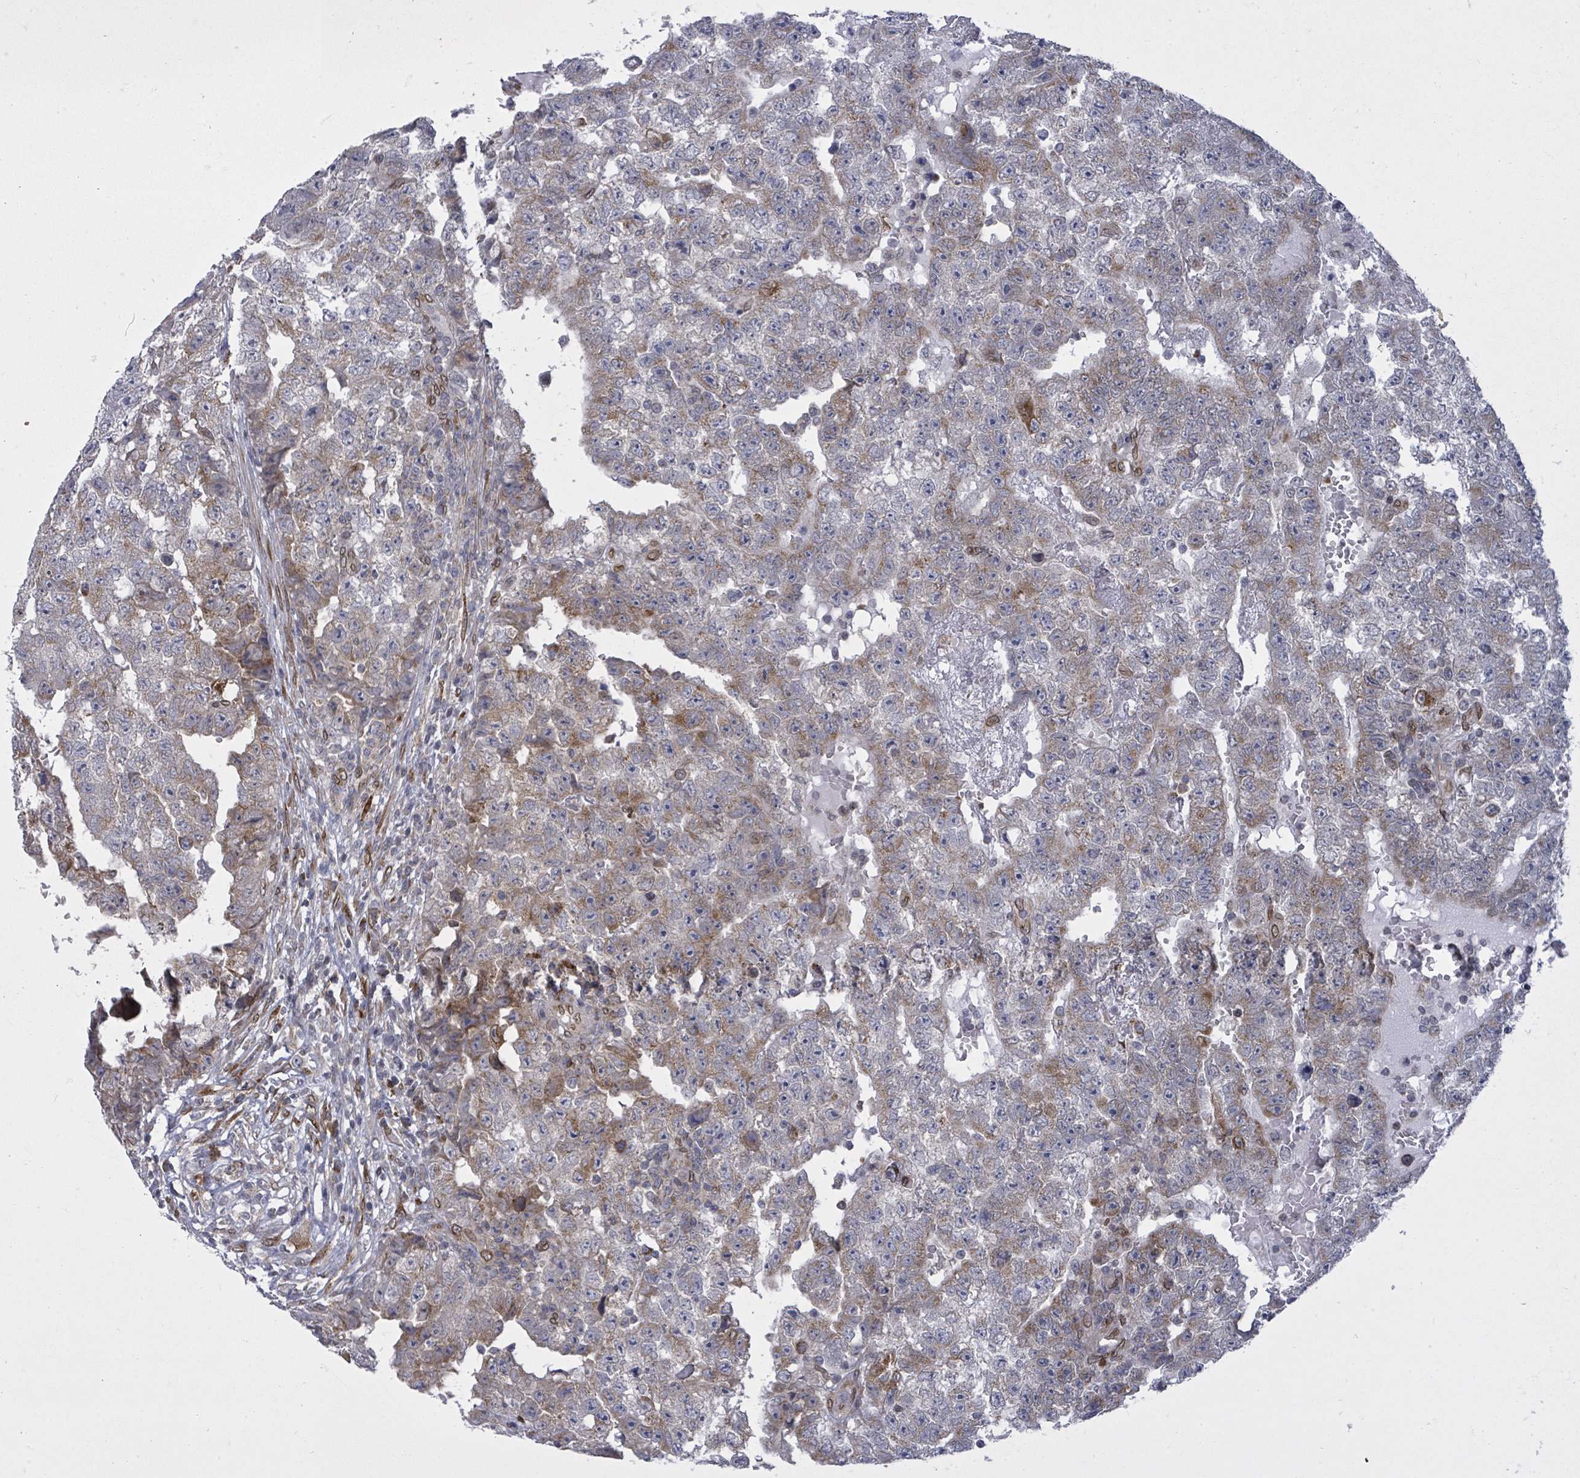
{"staining": {"intensity": "weak", "quantity": ">75%", "location": "cytoplasmic/membranous"}, "tissue": "testis cancer", "cell_type": "Tumor cells", "image_type": "cancer", "snomed": [{"axis": "morphology", "description": "Carcinoma, Embryonal, NOS"}, {"axis": "topography", "description": "Testis"}], "caption": "Human embryonal carcinoma (testis) stained for a protein (brown) demonstrates weak cytoplasmic/membranous positive staining in approximately >75% of tumor cells.", "gene": "ARFGAP1", "patient": {"sex": "male", "age": 25}}